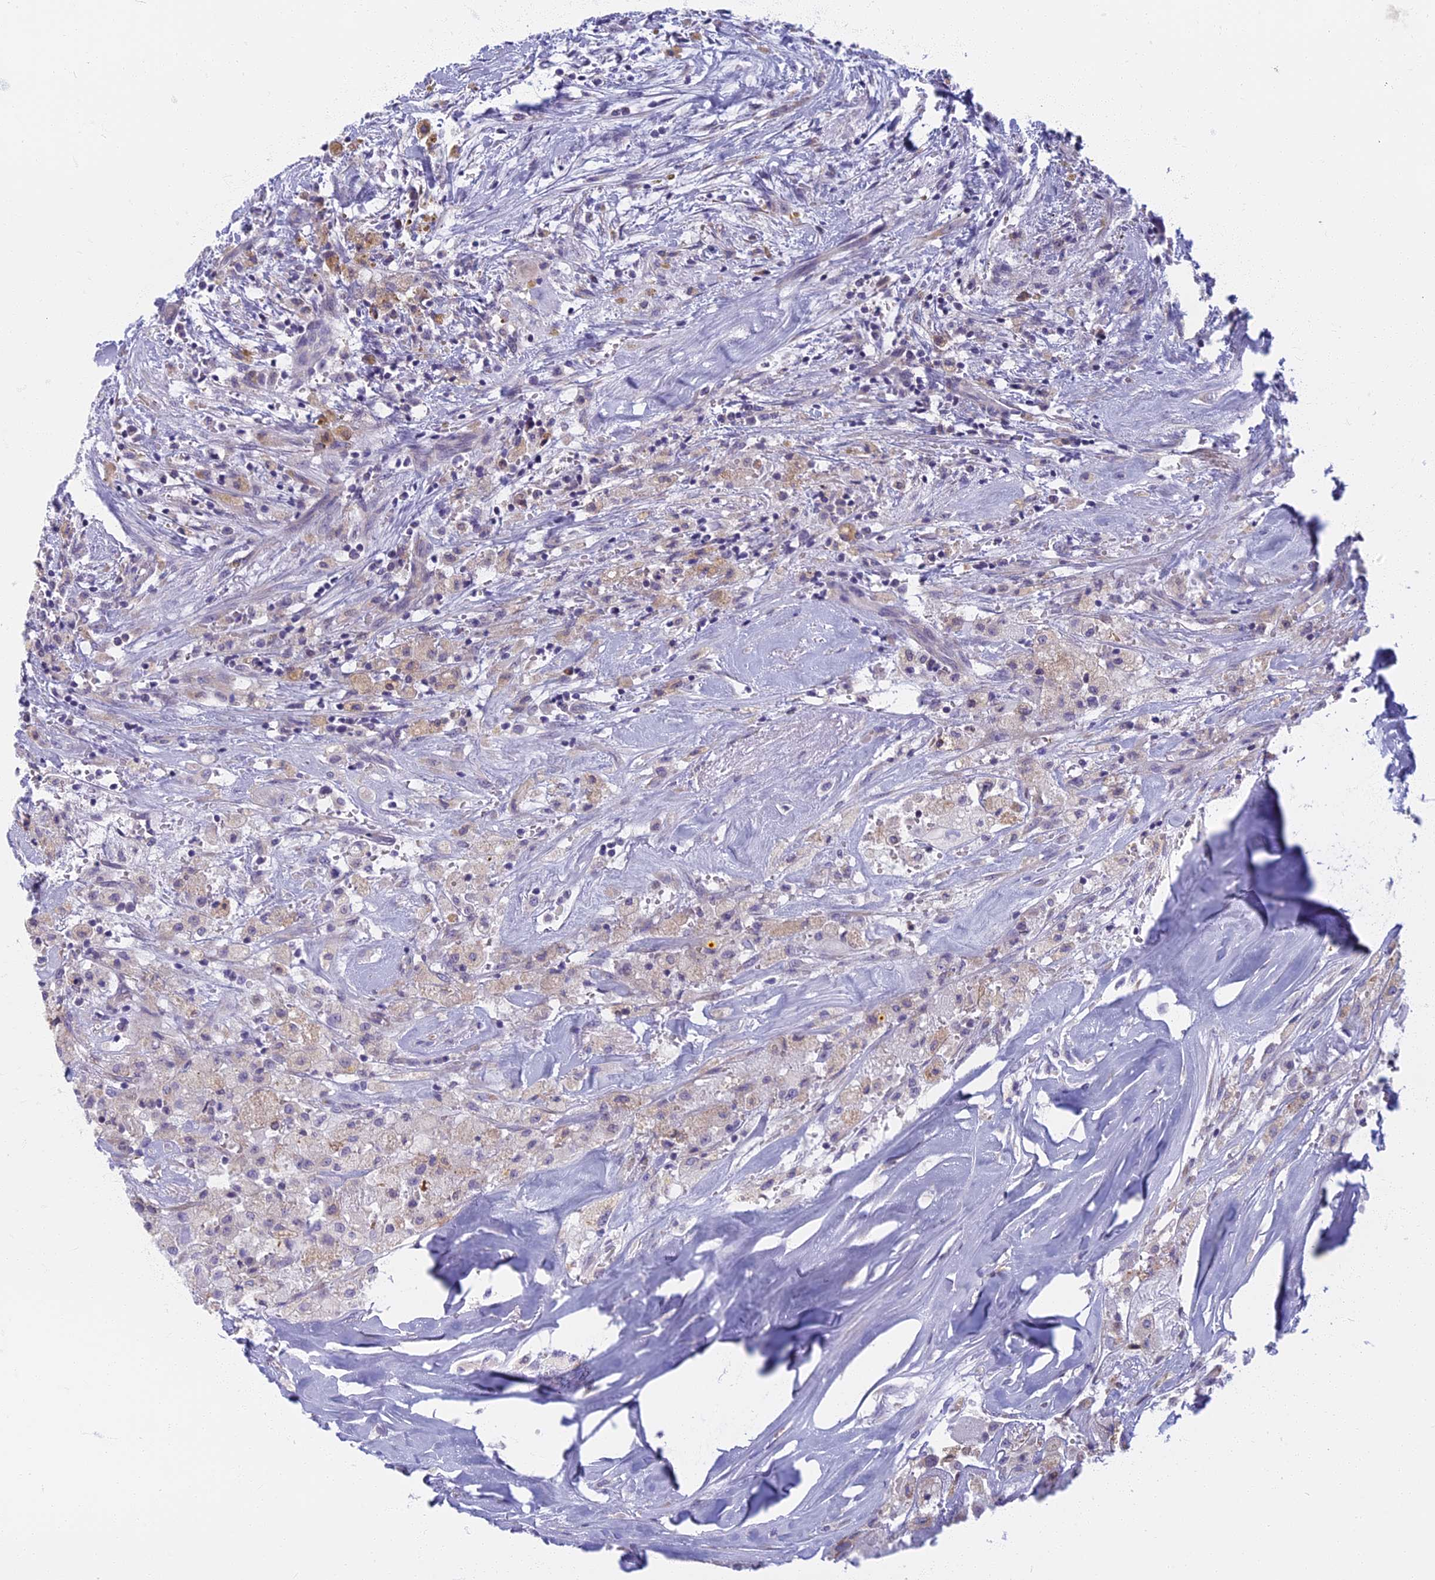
{"staining": {"intensity": "negative", "quantity": "none", "location": "none"}, "tissue": "thyroid cancer", "cell_type": "Tumor cells", "image_type": "cancer", "snomed": [{"axis": "morphology", "description": "Papillary adenocarcinoma, NOS"}, {"axis": "topography", "description": "Thyroid gland"}], "caption": "Photomicrograph shows no protein expression in tumor cells of thyroid papillary adenocarcinoma tissue.", "gene": "DDX51", "patient": {"sex": "female", "age": 59}}